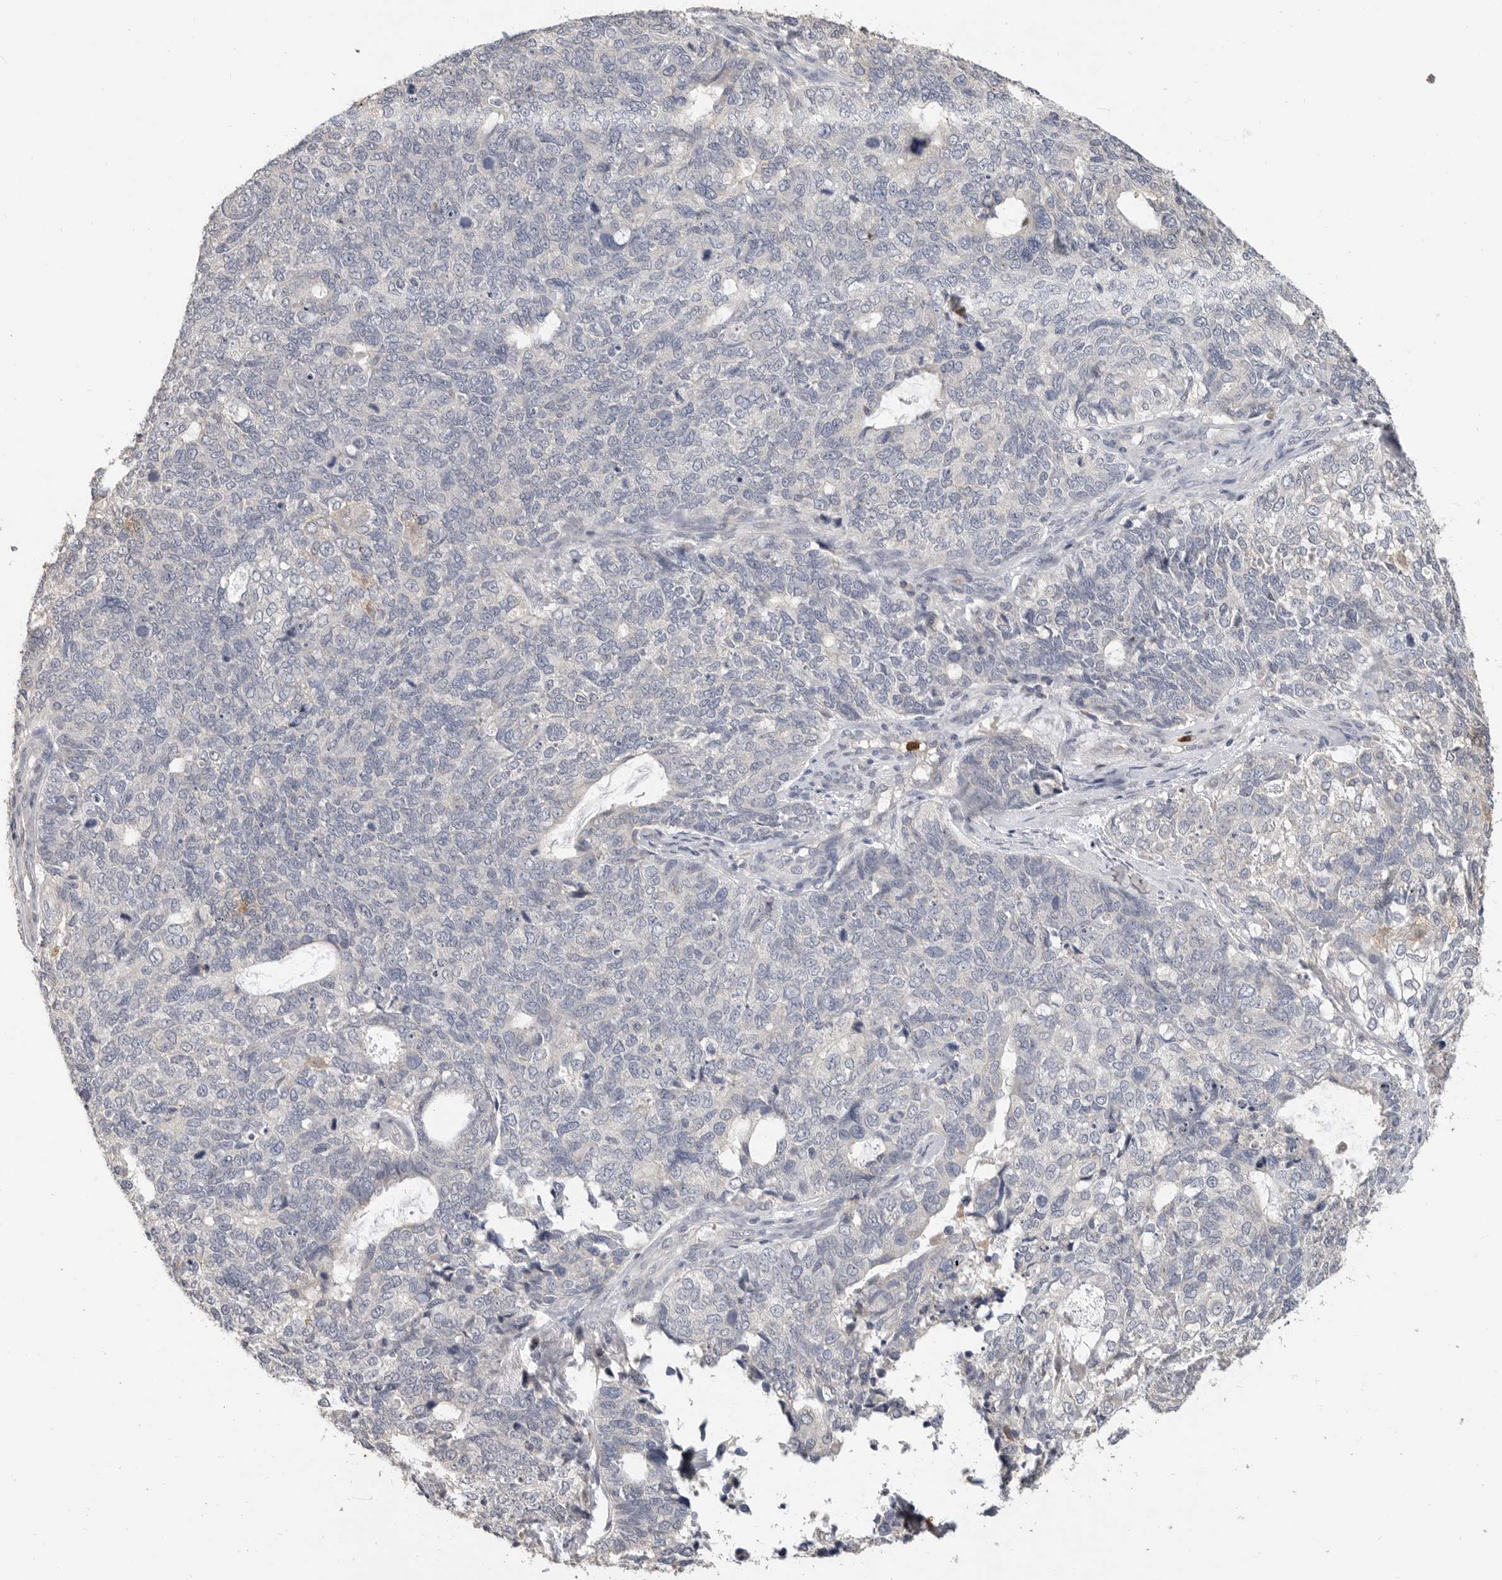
{"staining": {"intensity": "negative", "quantity": "none", "location": "none"}, "tissue": "cervical cancer", "cell_type": "Tumor cells", "image_type": "cancer", "snomed": [{"axis": "morphology", "description": "Squamous cell carcinoma, NOS"}, {"axis": "topography", "description": "Cervix"}], "caption": "The photomicrograph shows no staining of tumor cells in squamous cell carcinoma (cervical).", "gene": "LTBR", "patient": {"sex": "female", "age": 63}}